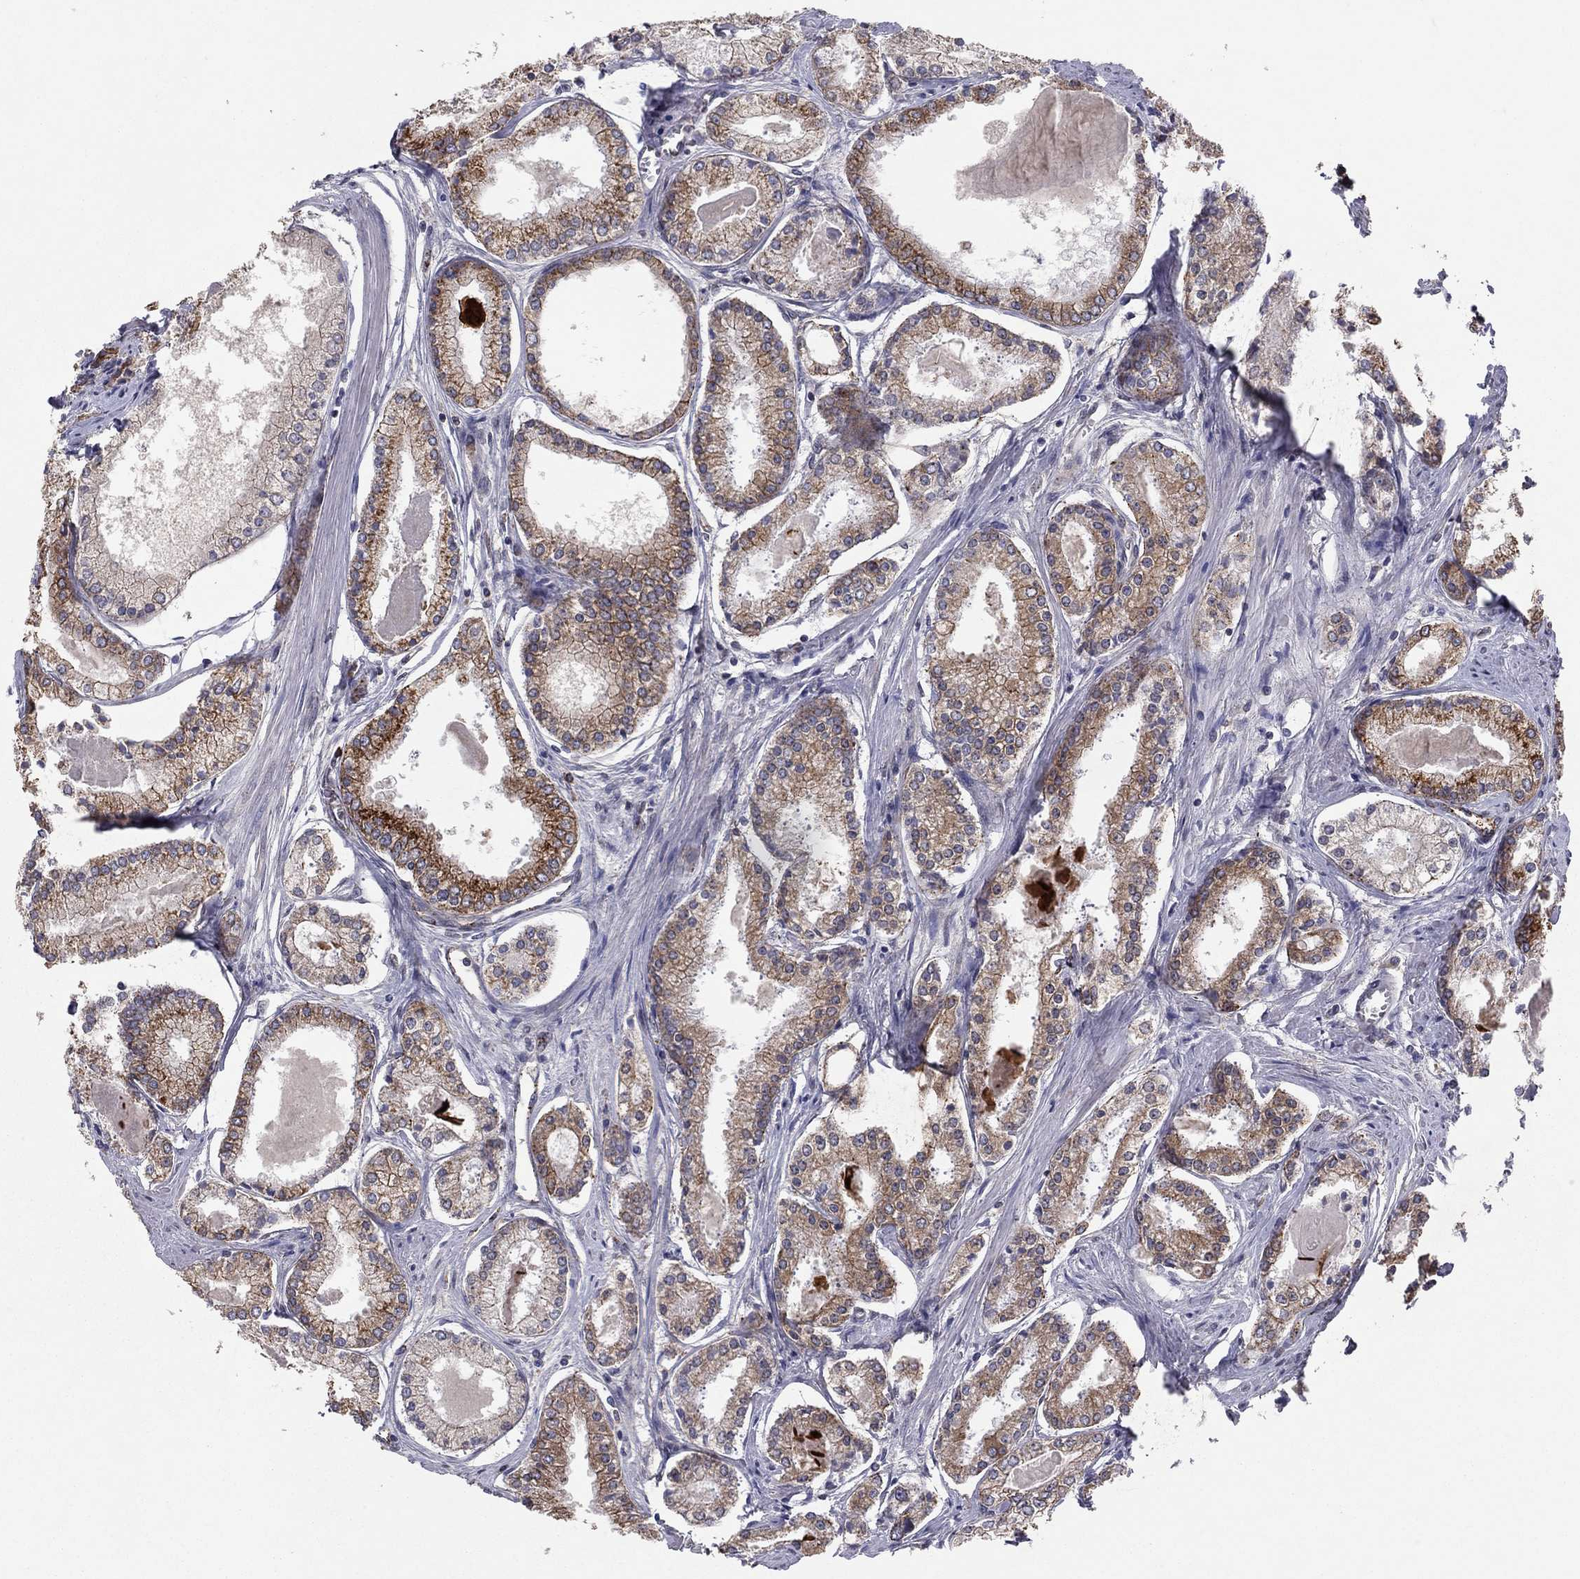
{"staining": {"intensity": "strong", "quantity": "25%-75%", "location": "cytoplasmic/membranous"}, "tissue": "prostate cancer", "cell_type": "Tumor cells", "image_type": "cancer", "snomed": [{"axis": "morphology", "description": "Adenocarcinoma, NOS"}, {"axis": "topography", "description": "Prostate"}], "caption": "IHC image of neoplastic tissue: adenocarcinoma (prostate) stained using IHC shows high levels of strong protein expression localized specifically in the cytoplasmic/membranous of tumor cells, appearing as a cytoplasmic/membranous brown color.", "gene": "YIF1A", "patient": {"sex": "male", "age": 72}}